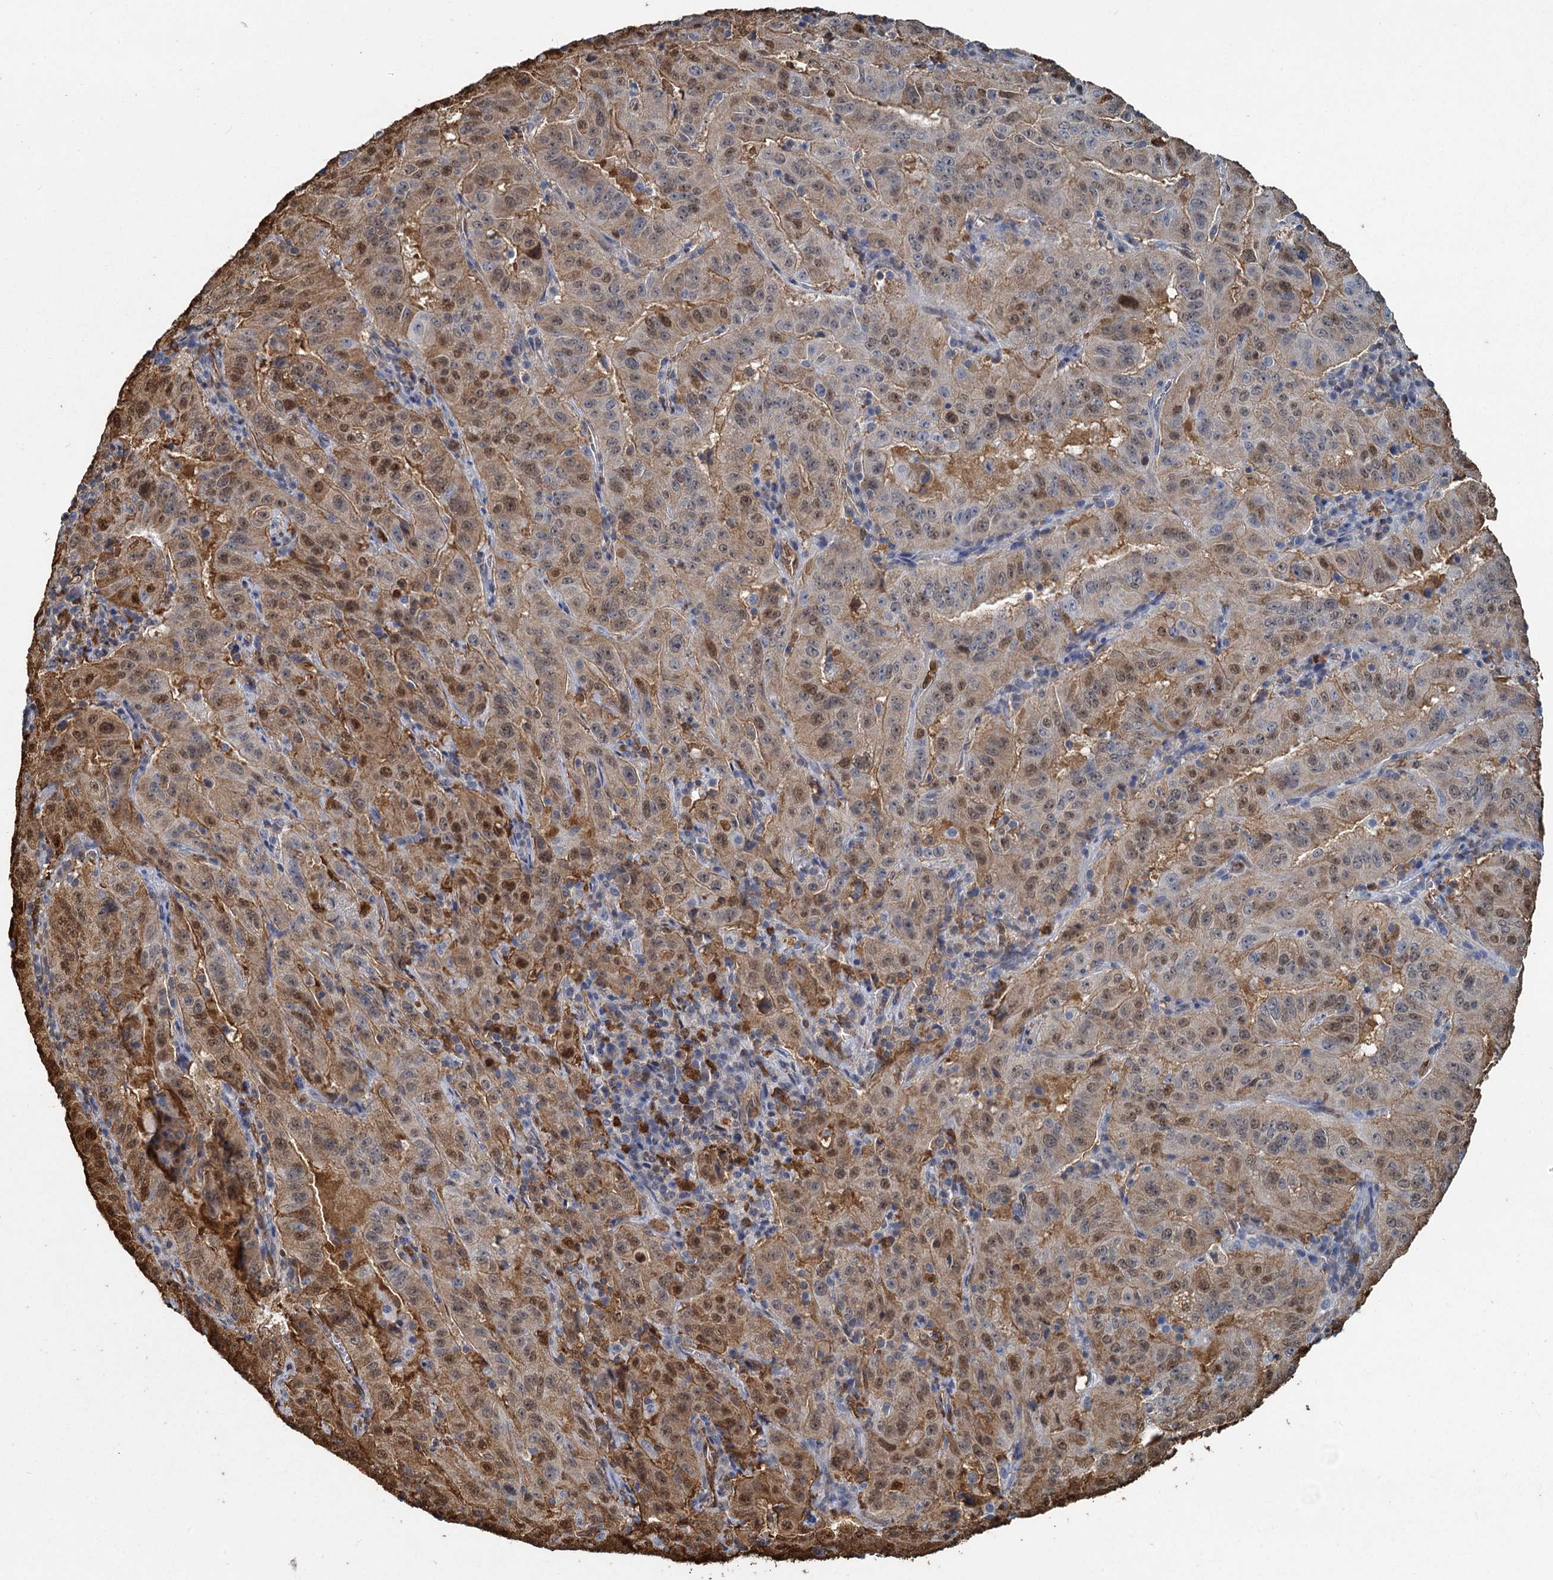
{"staining": {"intensity": "moderate", "quantity": ">75%", "location": "cytoplasmic/membranous,nuclear"}, "tissue": "pancreatic cancer", "cell_type": "Tumor cells", "image_type": "cancer", "snomed": [{"axis": "morphology", "description": "Adenocarcinoma, NOS"}, {"axis": "topography", "description": "Pancreas"}], "caption": "A high-resolution micrograph shows immunohistochemistry staining of pancreatic adenocarcinoma, which displays moderate cytoplasmic/membranous and nuclear staining in approximately >75% of tumor cells. (brown staining indicates protein expression, while blue staining denotes nuclei).", "gene": "S100A6", "patient": {"sex": "male", "age": 63}}